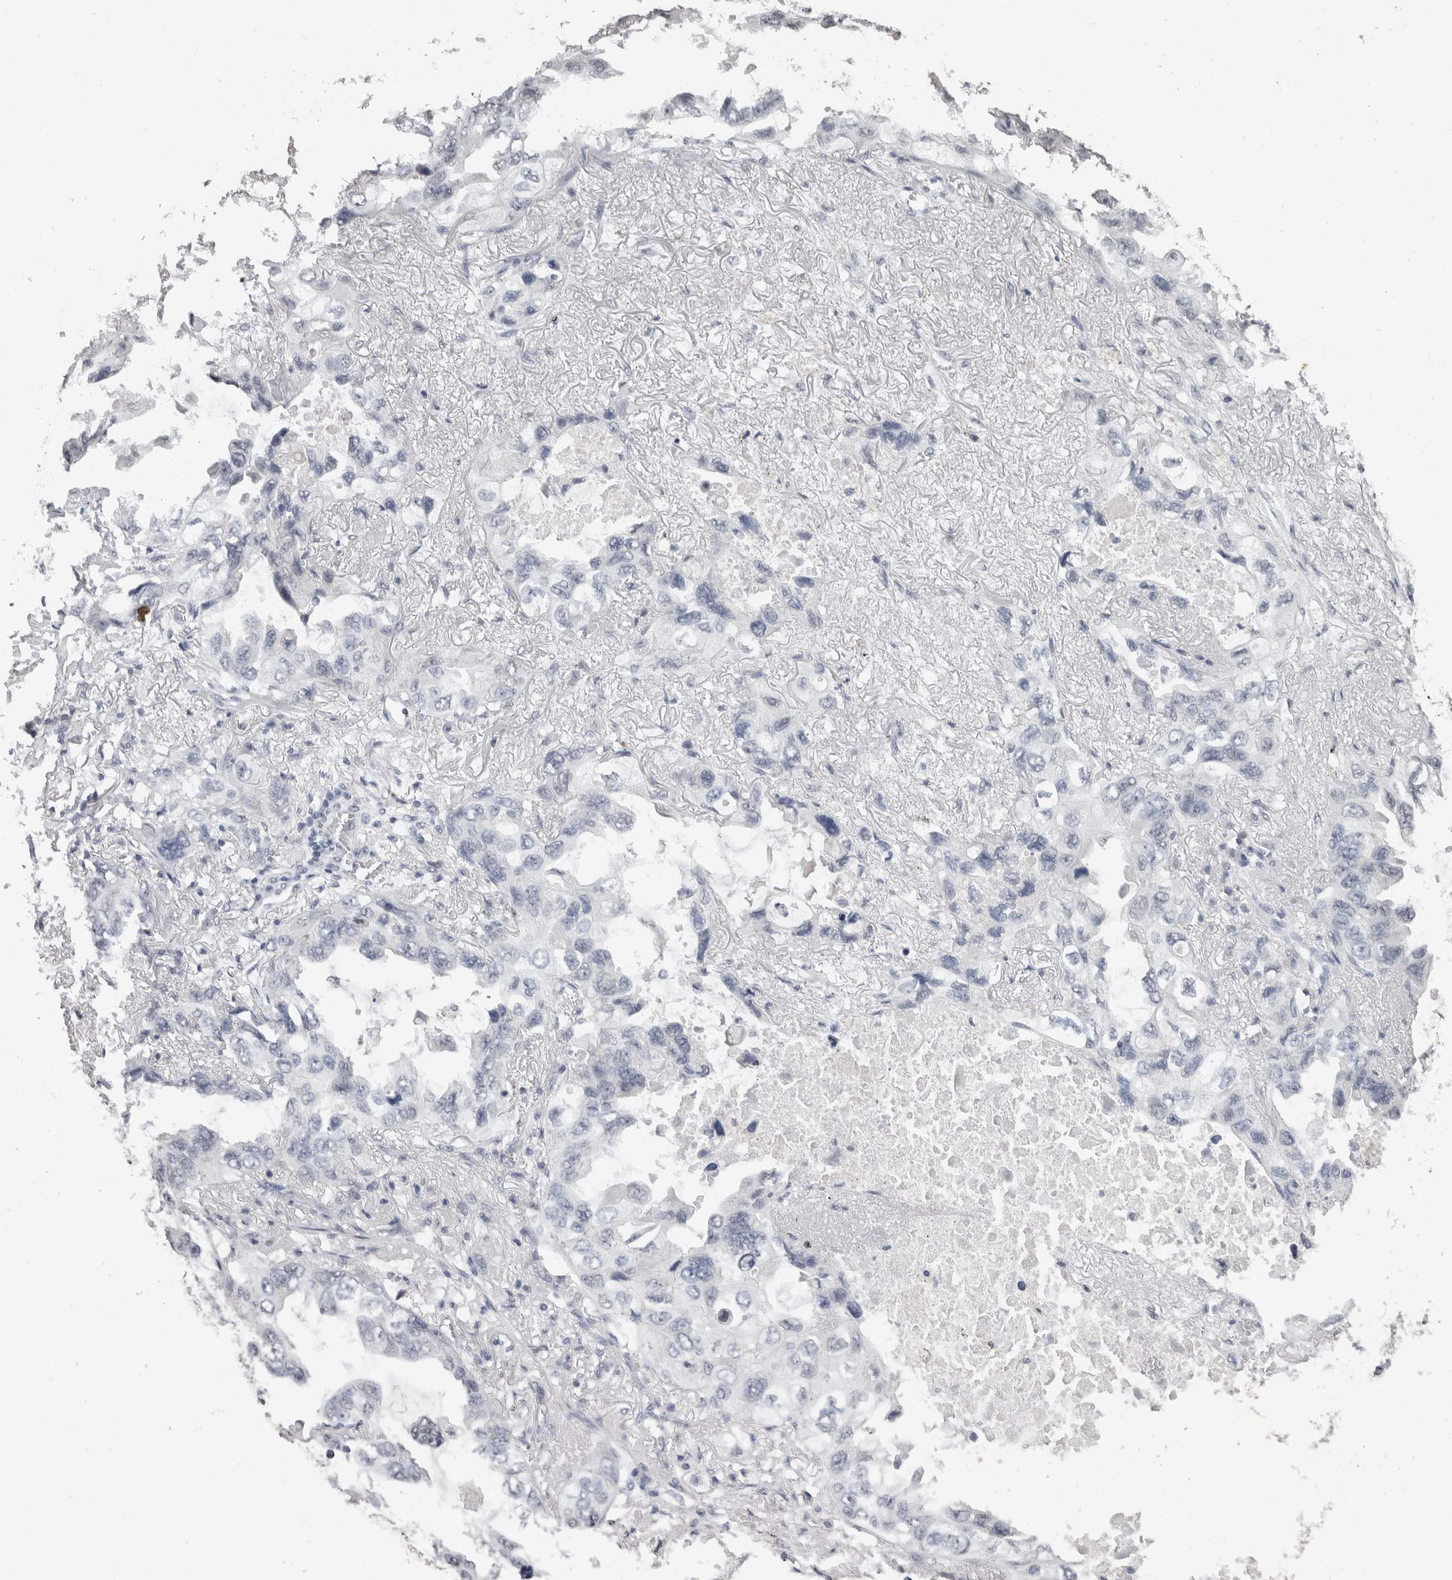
{"staining": {"intensity": "negative", "quantity": "none", "location": "none"}, "tissue": "lung cancer", "cell_type": "Tumor cells", "image_type": "cancer", "snomed": [{"axis": "morphology", "description": "Squamous cell carcinoma, NOS"}, {"axis": "topography", "description": "Lung"}], "caption": "High power microscopy histopathology image of an immunohistochemistry (IHC) photomicrograph of lung cancer, revealing no significant positivity in tumor cells.", "gene": "DDX17", "patient": {"sex": "female", "age": 73}}